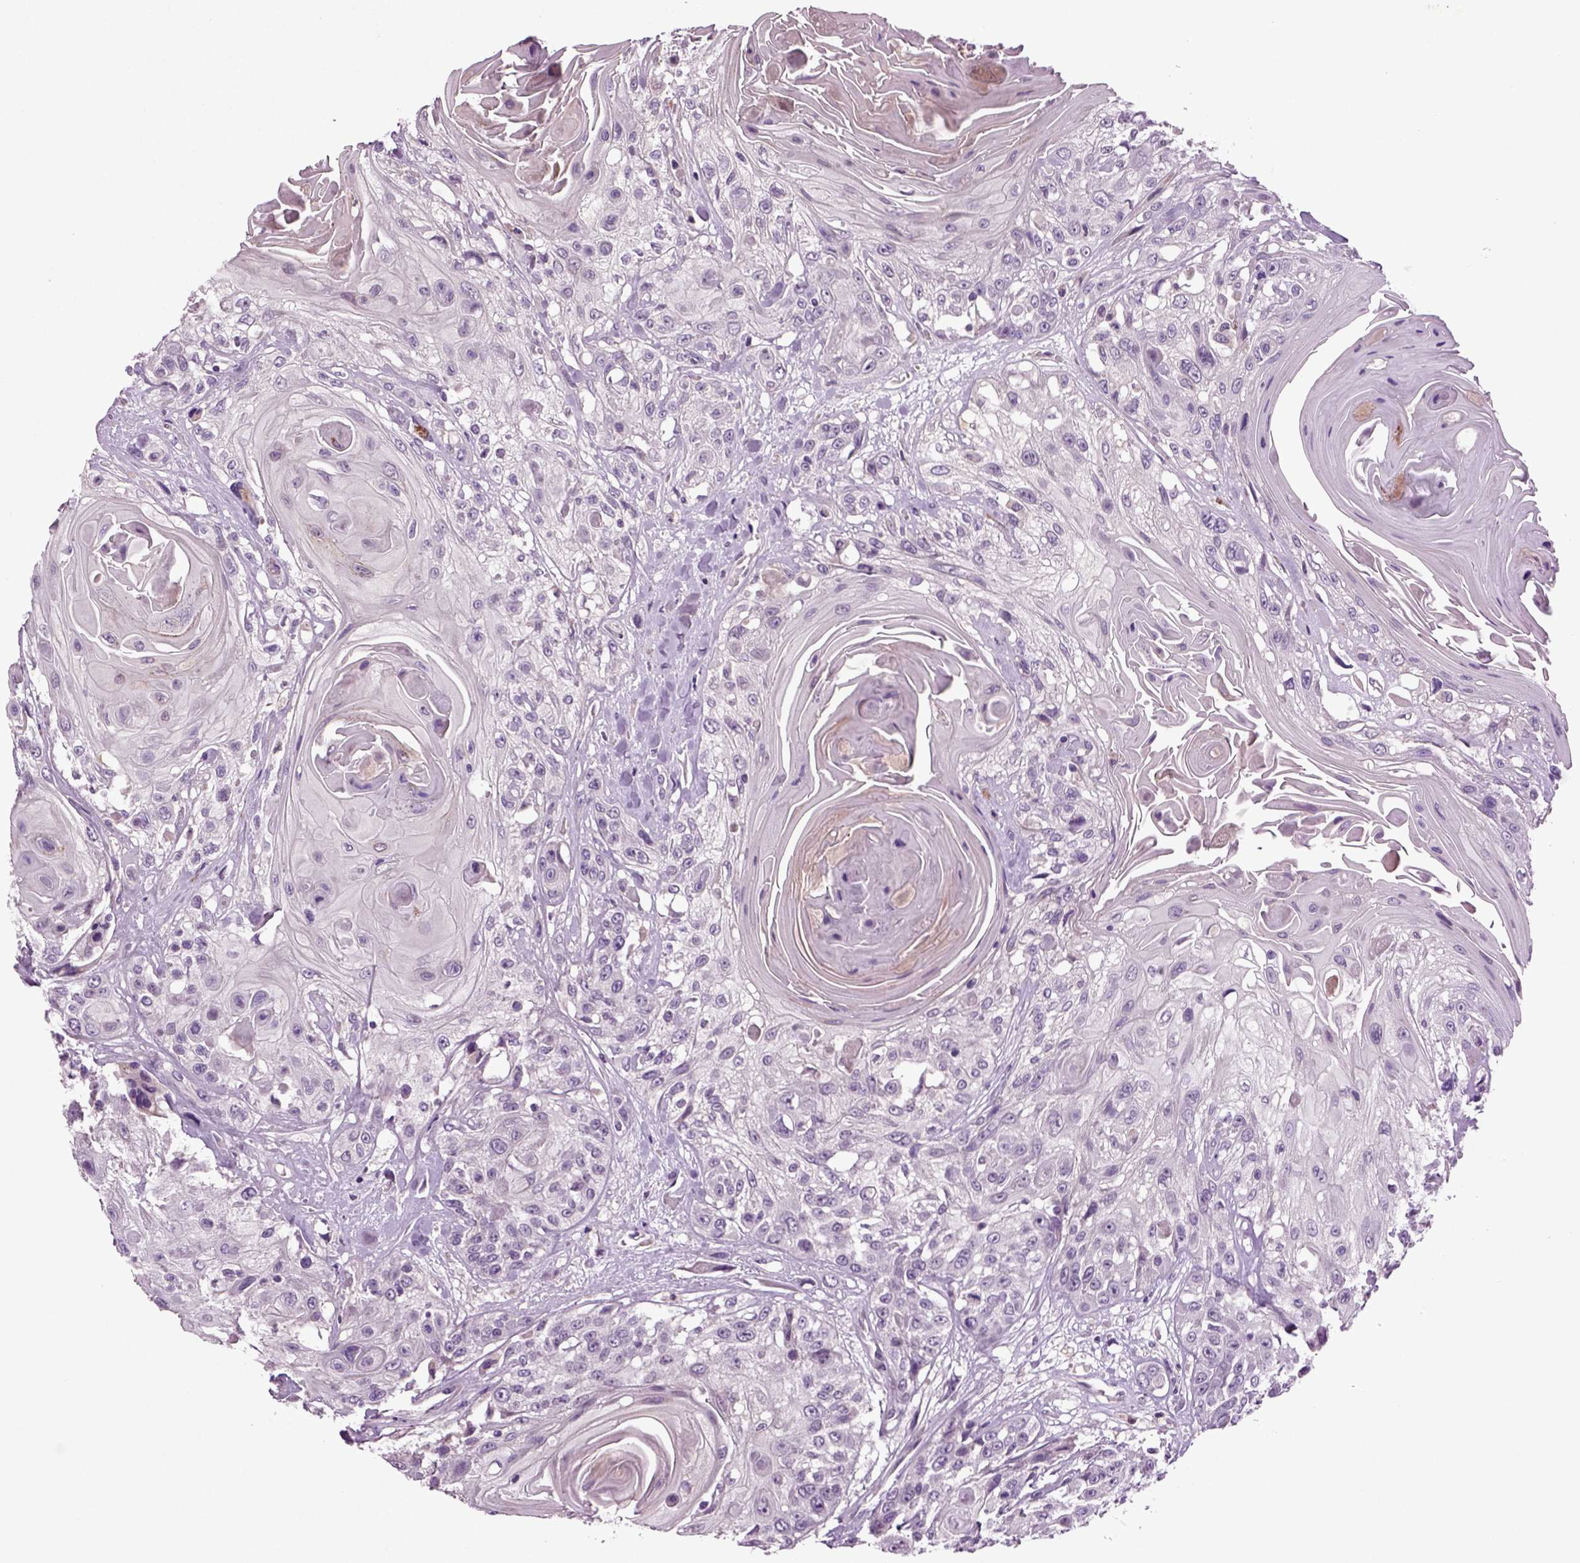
{"staining": {"intensity": "negative", "quantity": "none", "location": "none"}, "tissue": "head and neck cancer", "cell_type": "Tumor cells", "image_type": "cancer", "snomed": [{"axis": "morphology", "description": "Squamous cell carcinoma, NOS"}, {"axis": "topography", "description": "Head-Neck"}], "caption": "Squamous cell carcinoma (head and neck) stained for a protein using IHC reveals no staining tumor cells.", "gene": "FGF11", "patient": {"sex": "female", "age": 59}}